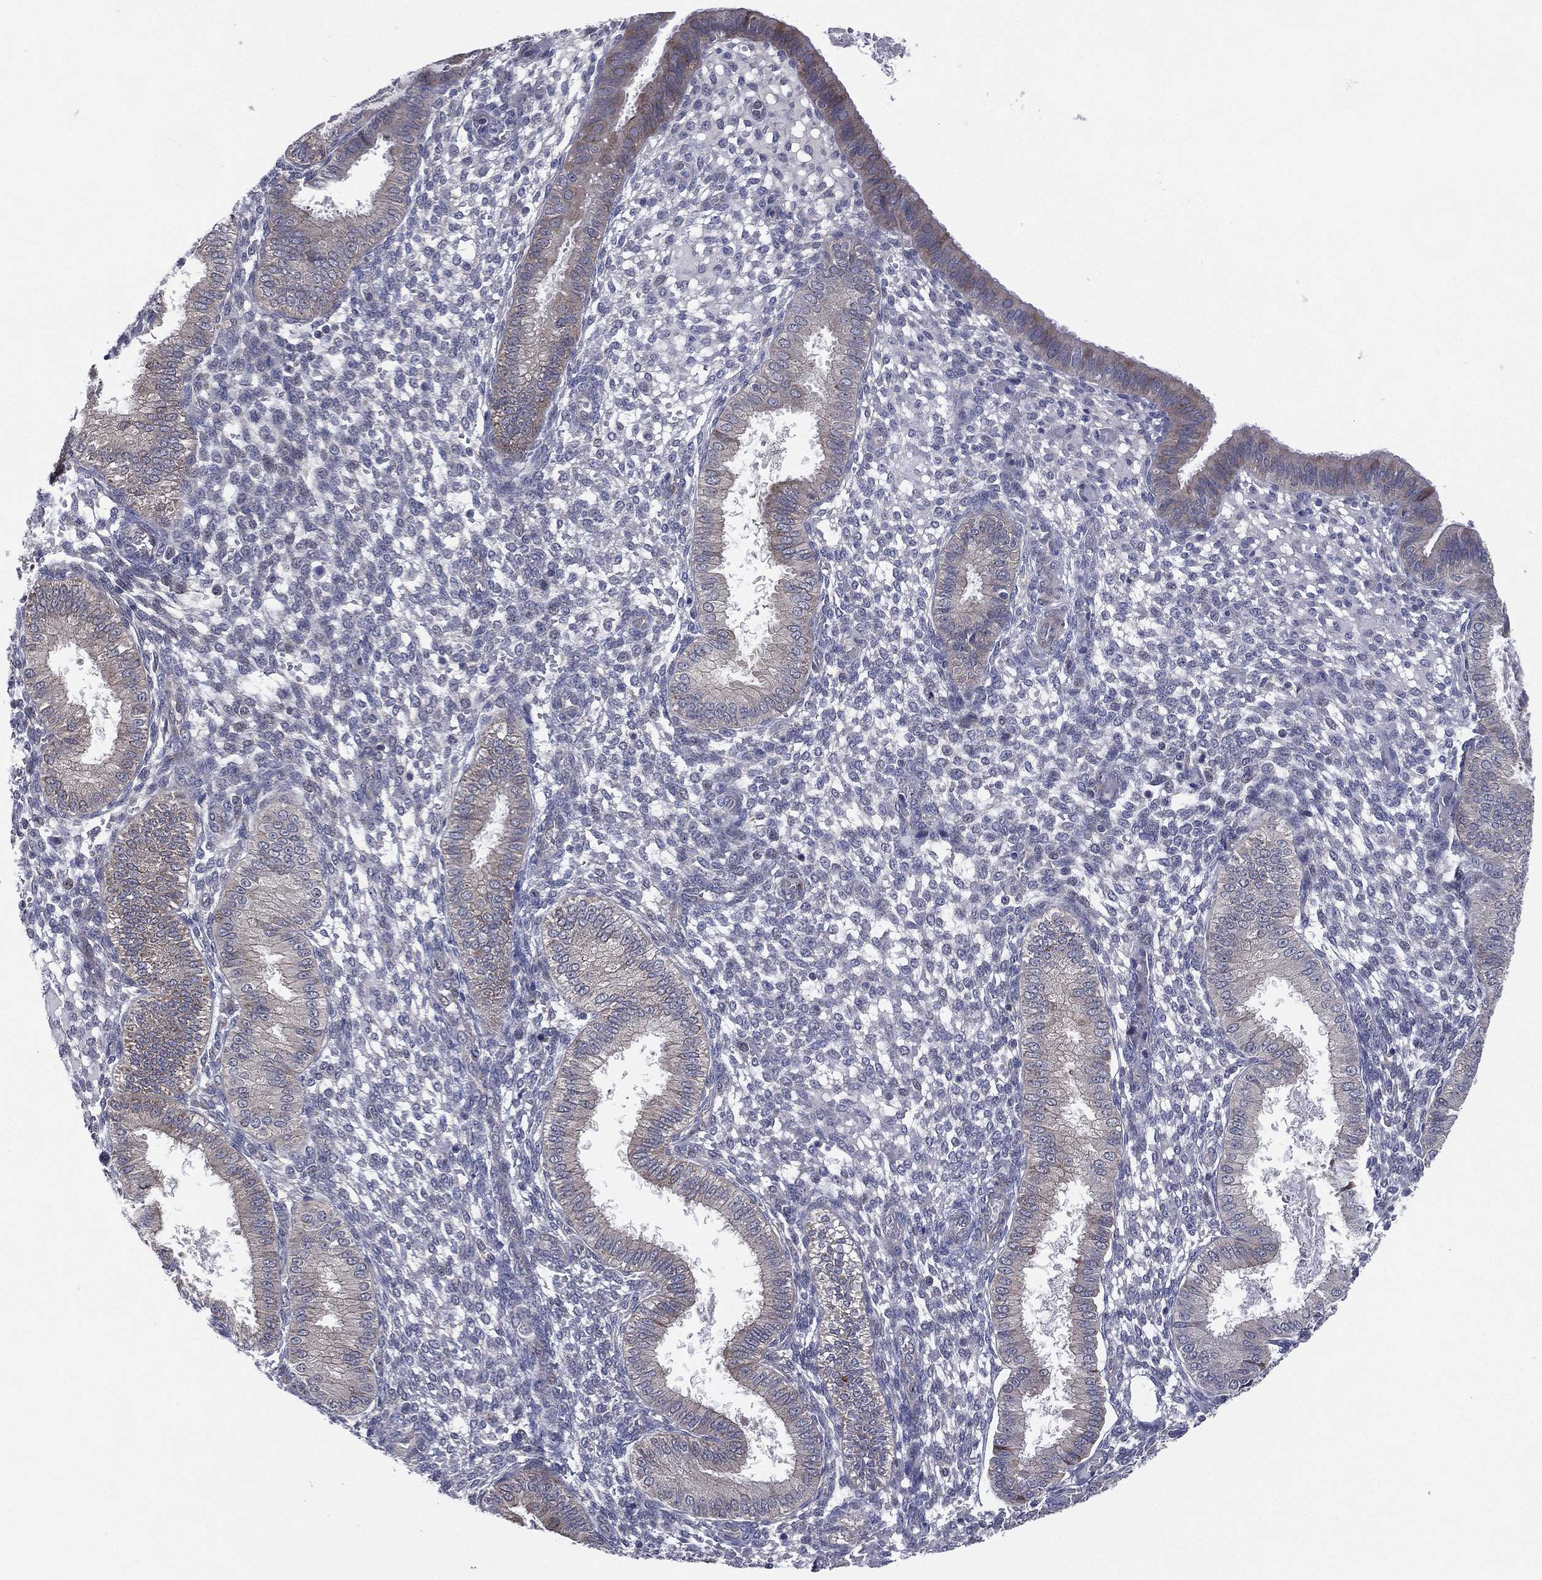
{"staining": {"intensity": "weak", "quantity": "<25%", "location": "cytoplasmic/membranous"}, "tissue": "endometrium", "cell_type": "Cells in endometrial stroma", "image_type": "normal", "snomed": [{"axis": "morphology", "description": "Normal tissue, NOS"}, {"axis": "topography", "description": "Endometrium"}], "caption": "This is a image of immunohistochemistry (IHC) staining of benign endometrium, which shows no staining in cells in endometrial stroma. (DAB immunohistochemistry (IHC) with hematoxylin counter stain).", "gene": "KAT14", "patient": {"sex": "female", "age": 43}}